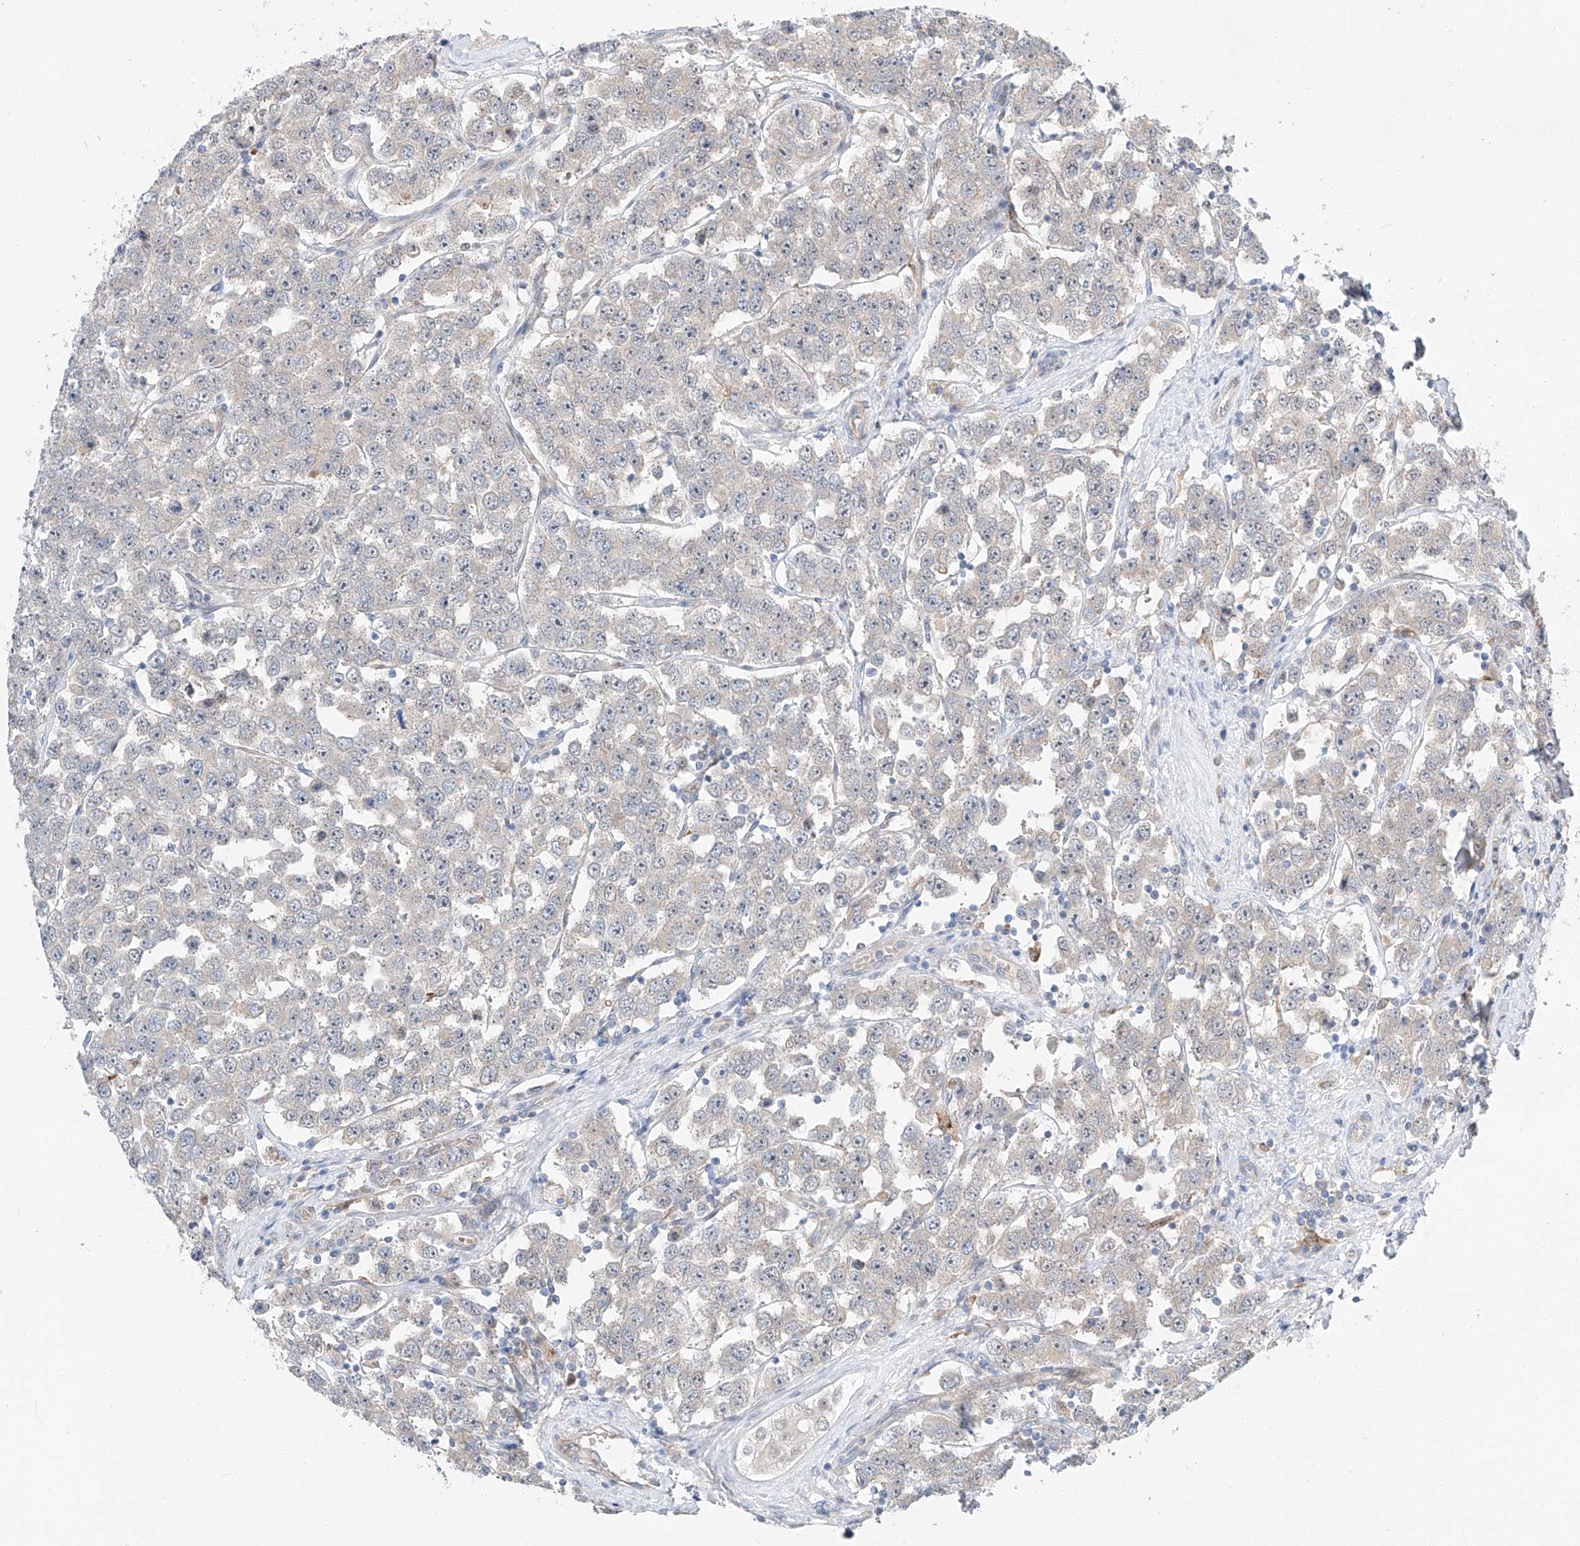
{"staining": {"intensity": "weak", "quantity": "<25%", "location": "cytoplasmic/membranous"}, "tissue": "testis cancer", "cell_type": "Tumor cells", "image_type": "cancer", "snomed": [{"axis": "morphology", "description": "Seminoma, NOS"}, {"axis": "topography", "description": "Testis"}], "caption": "Tumor cells show no significant protein positivity in testis seminoma.", "gene": "CLDND1", "patient": {"sex": "male", "age": 28}}